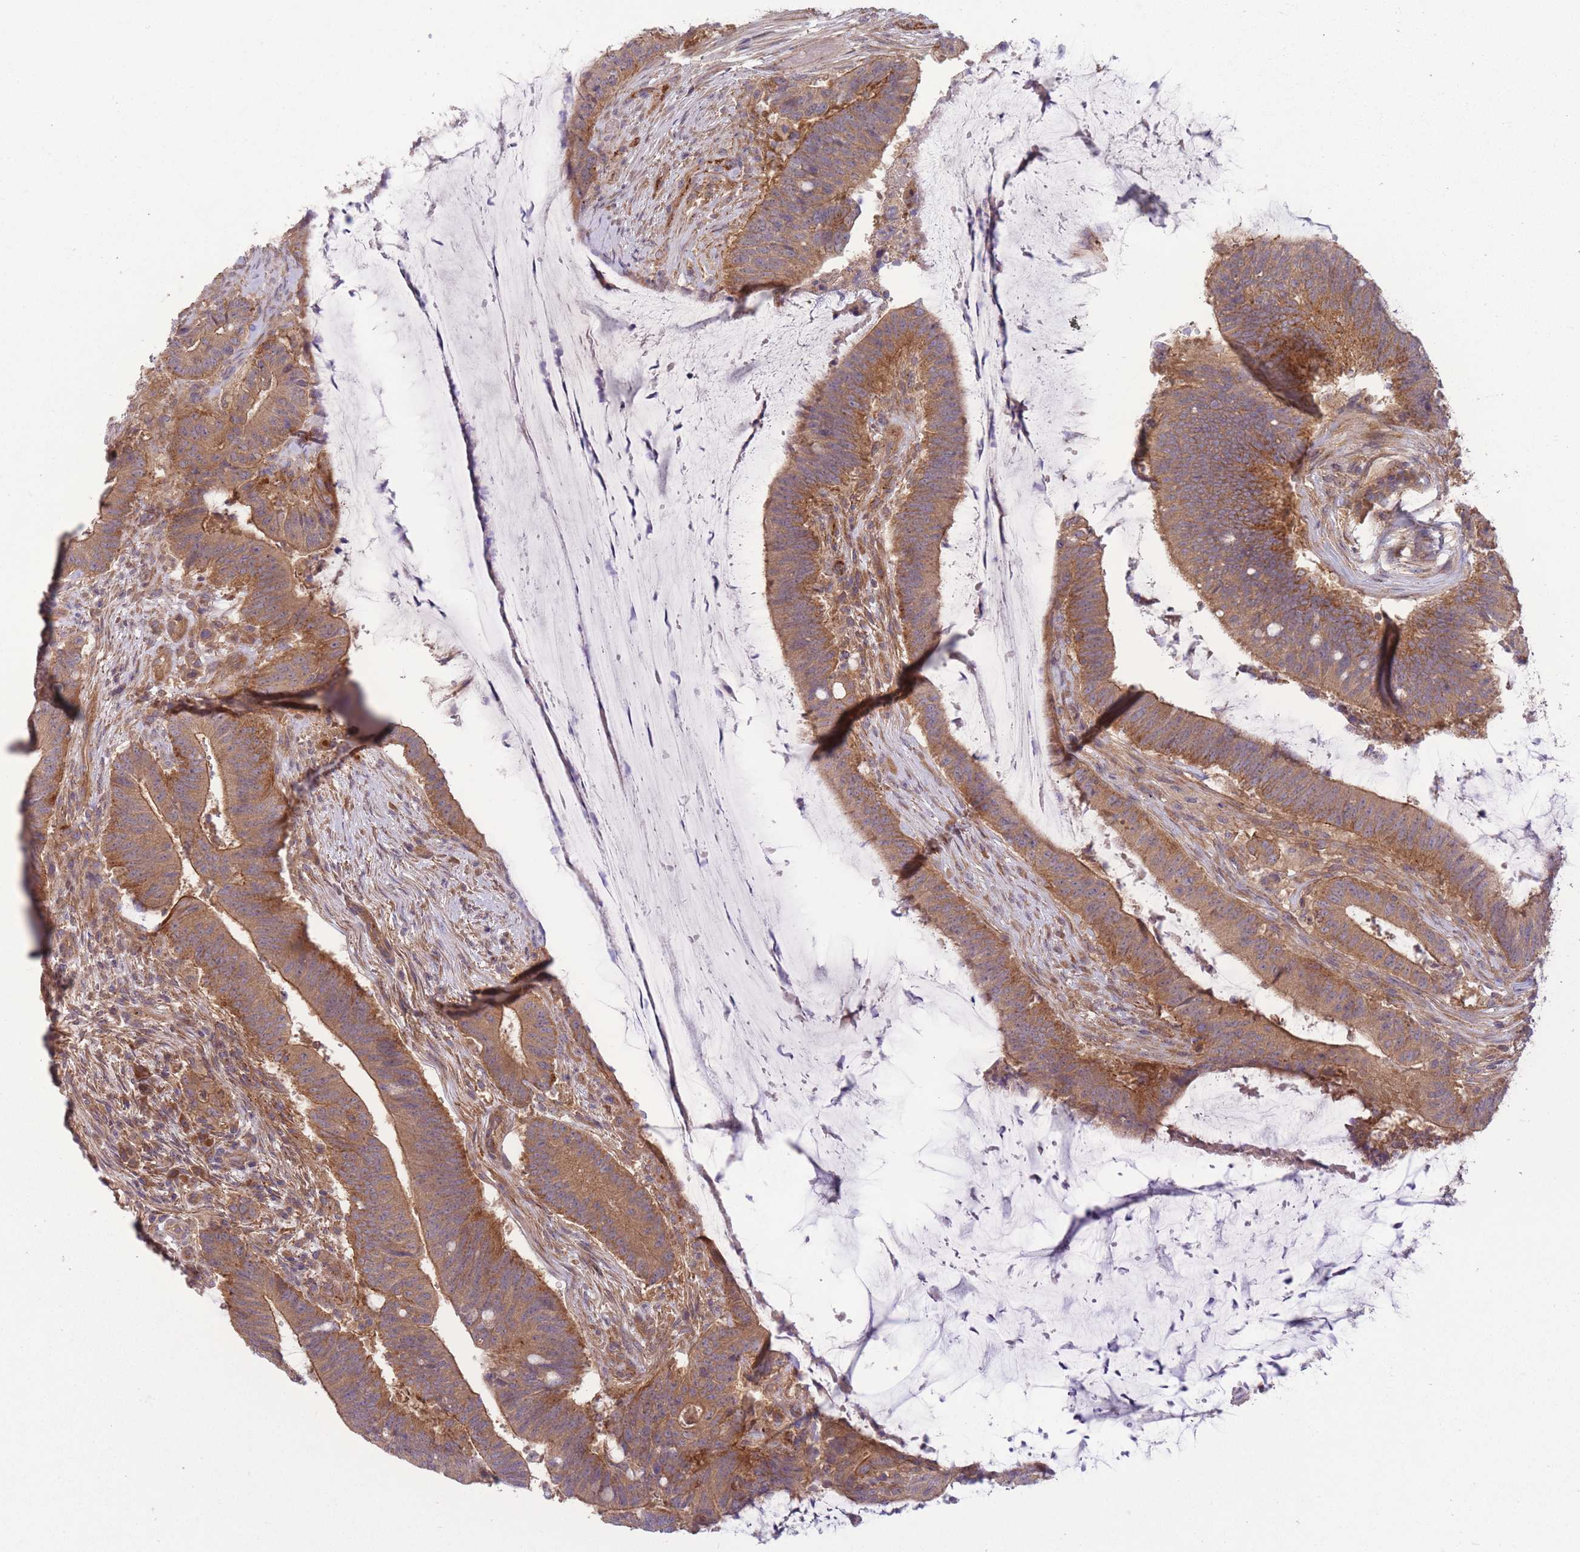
{"staining": {"intensity": "moderate", "quantity": ">75%", "location": "cytoplasmic/membranous"}, "tissue": "colorectal cancer", "cell_type": "Tumor cells", "image_type": "cancer", "snomed": [{"axis": "morphology", "description": "Adenocarcinoma, NOS"}, {"axis": "topography", "description": "Colon"}], "caption": "The histopathology image demonstrates immunohistochemical staining of colorectal cancer (adenocarcinoma). There is moderate cytoplasmic/membranous staining is appreciated in about >75% of tumor cells.", "gene": "PFDN6", "patient": {"sex": "female", "age": 43}}